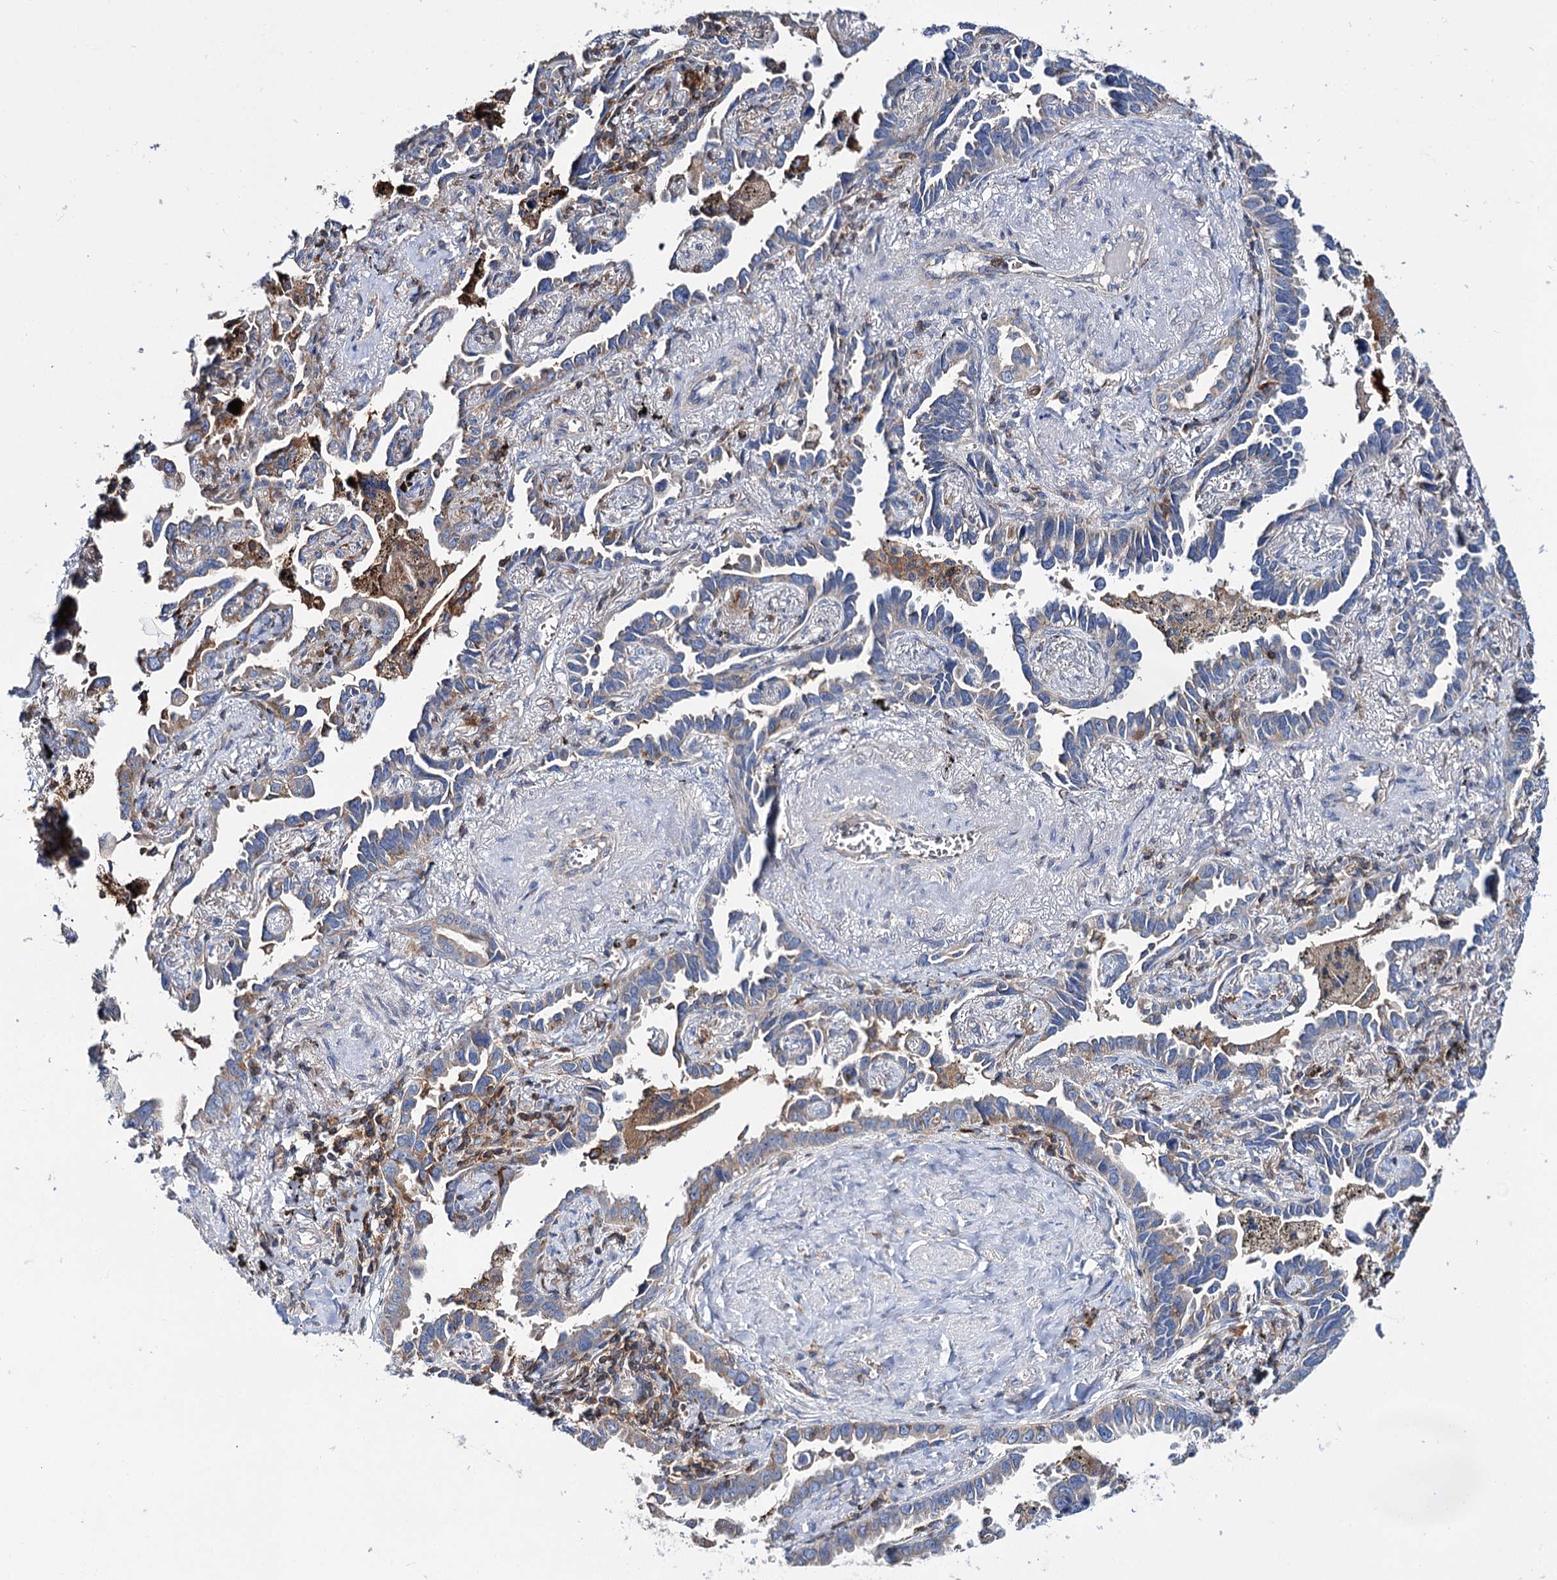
{"staining": {"intensity": "moderate", "quantity": ">75%", "location": "cytoplasmic/membranous"}, "tissue": "lung cancer", "cell_type": "Tumor cells", "image_type": "cancer", "snomed": [{"axis": "morphology", "description": "Adenocarcinoma, NOS"}, {"axis": "topography", "description": "Lung"}], "caption": "Protein expression analysis of human adenocarcinoma (lung) reveals moderate cytoplasmic/membranous expression in about >75% of tumor cells.", "gene": "UBASH3B", "patient": {"sex": "male", "age": 67}}